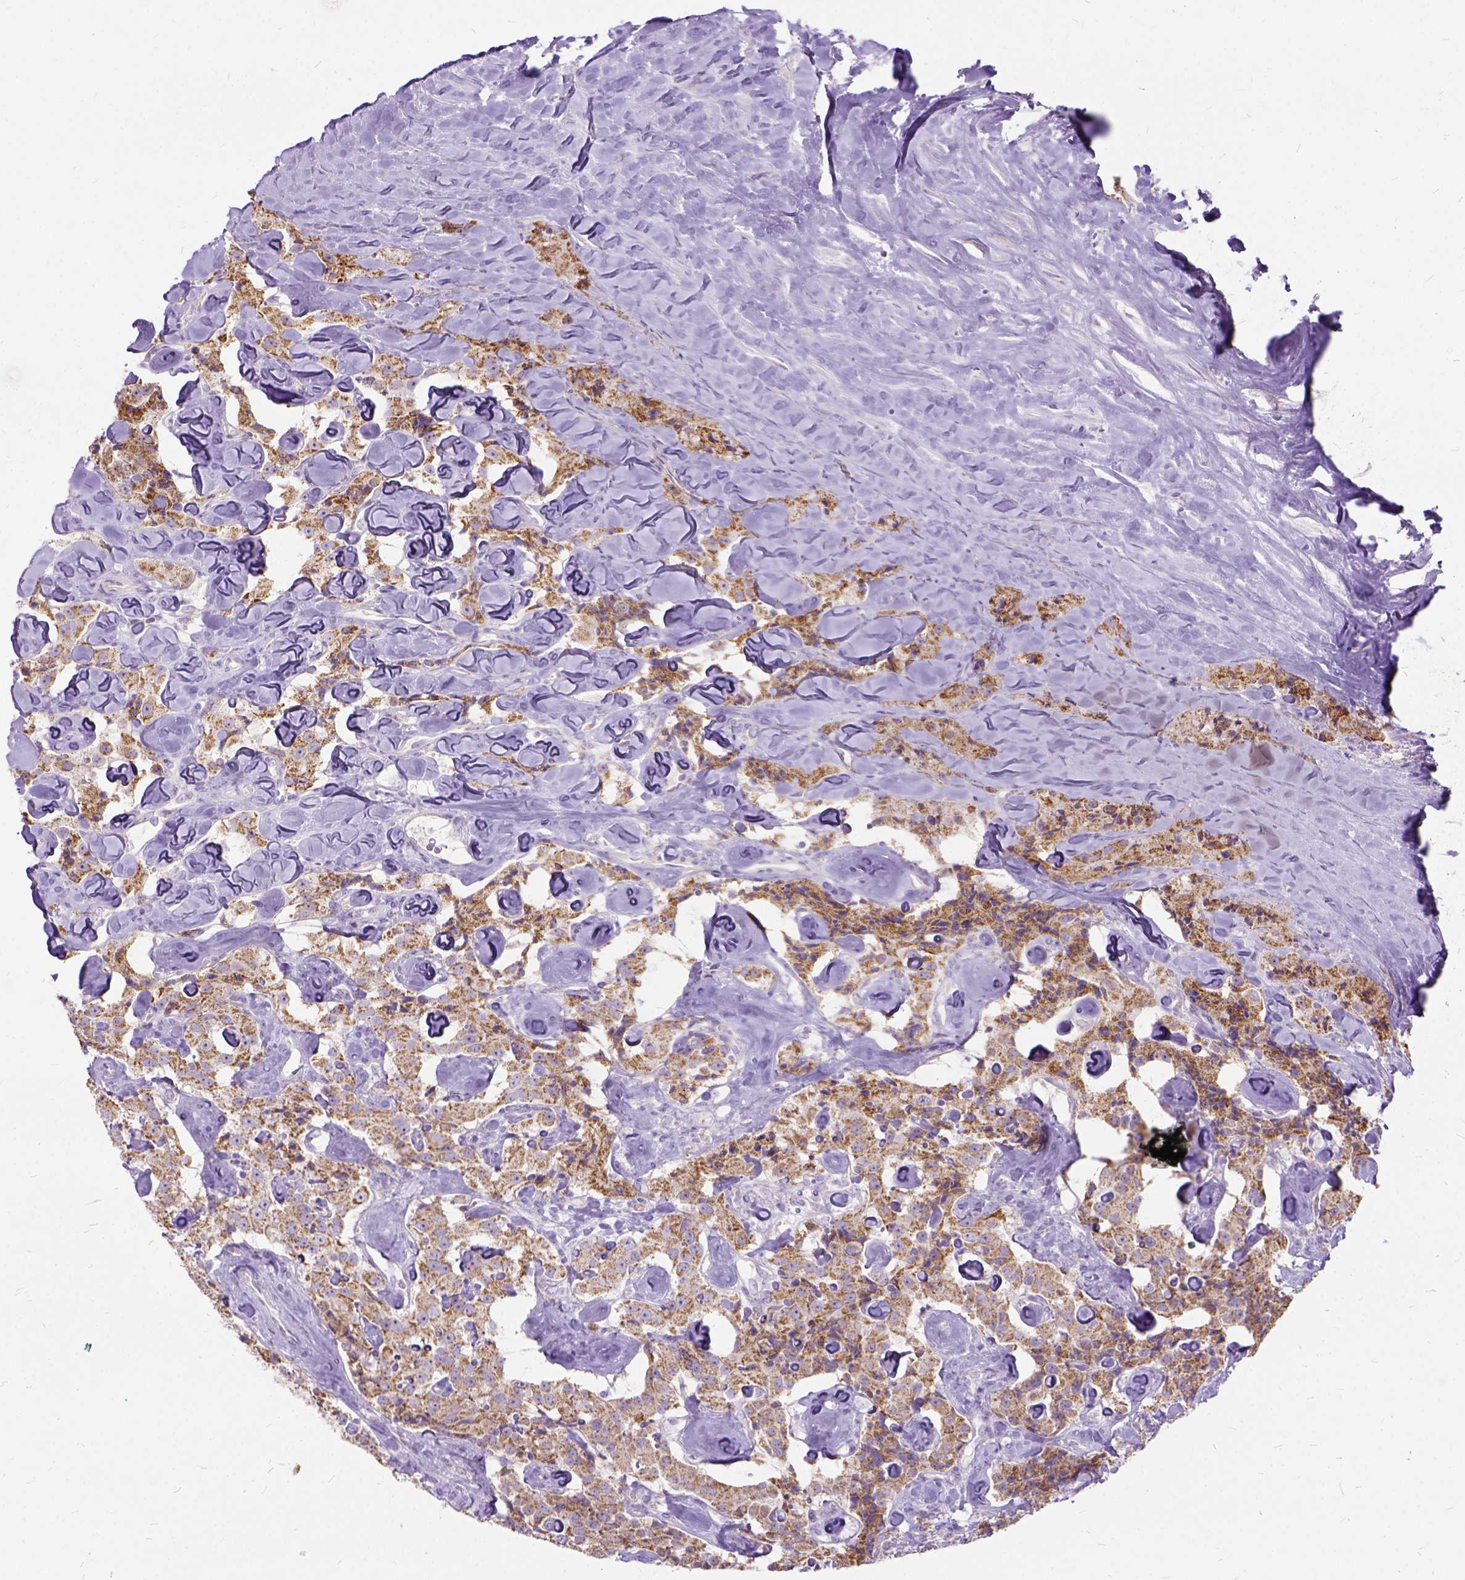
{"staining": {"intensity": "moderate", "quantity": ">75%", "location": "cytoplasmic/membranous"}, "tissue": "carcinoid", "cell_type": "Tumor cells", "image_type": "cancer", "snomed": [{"axis": "morphology", "description": "Carcinoid, malignant, NOS"}, {"axis": "topography", "description": "Pancreas"}], "caption": "A brown stain labels moderate cytoplasmic/membranous staining of a protein in human carcinoid tumor cells.", "gene": "CTAG2", "patient": {"sex": "male", "age": 41}}